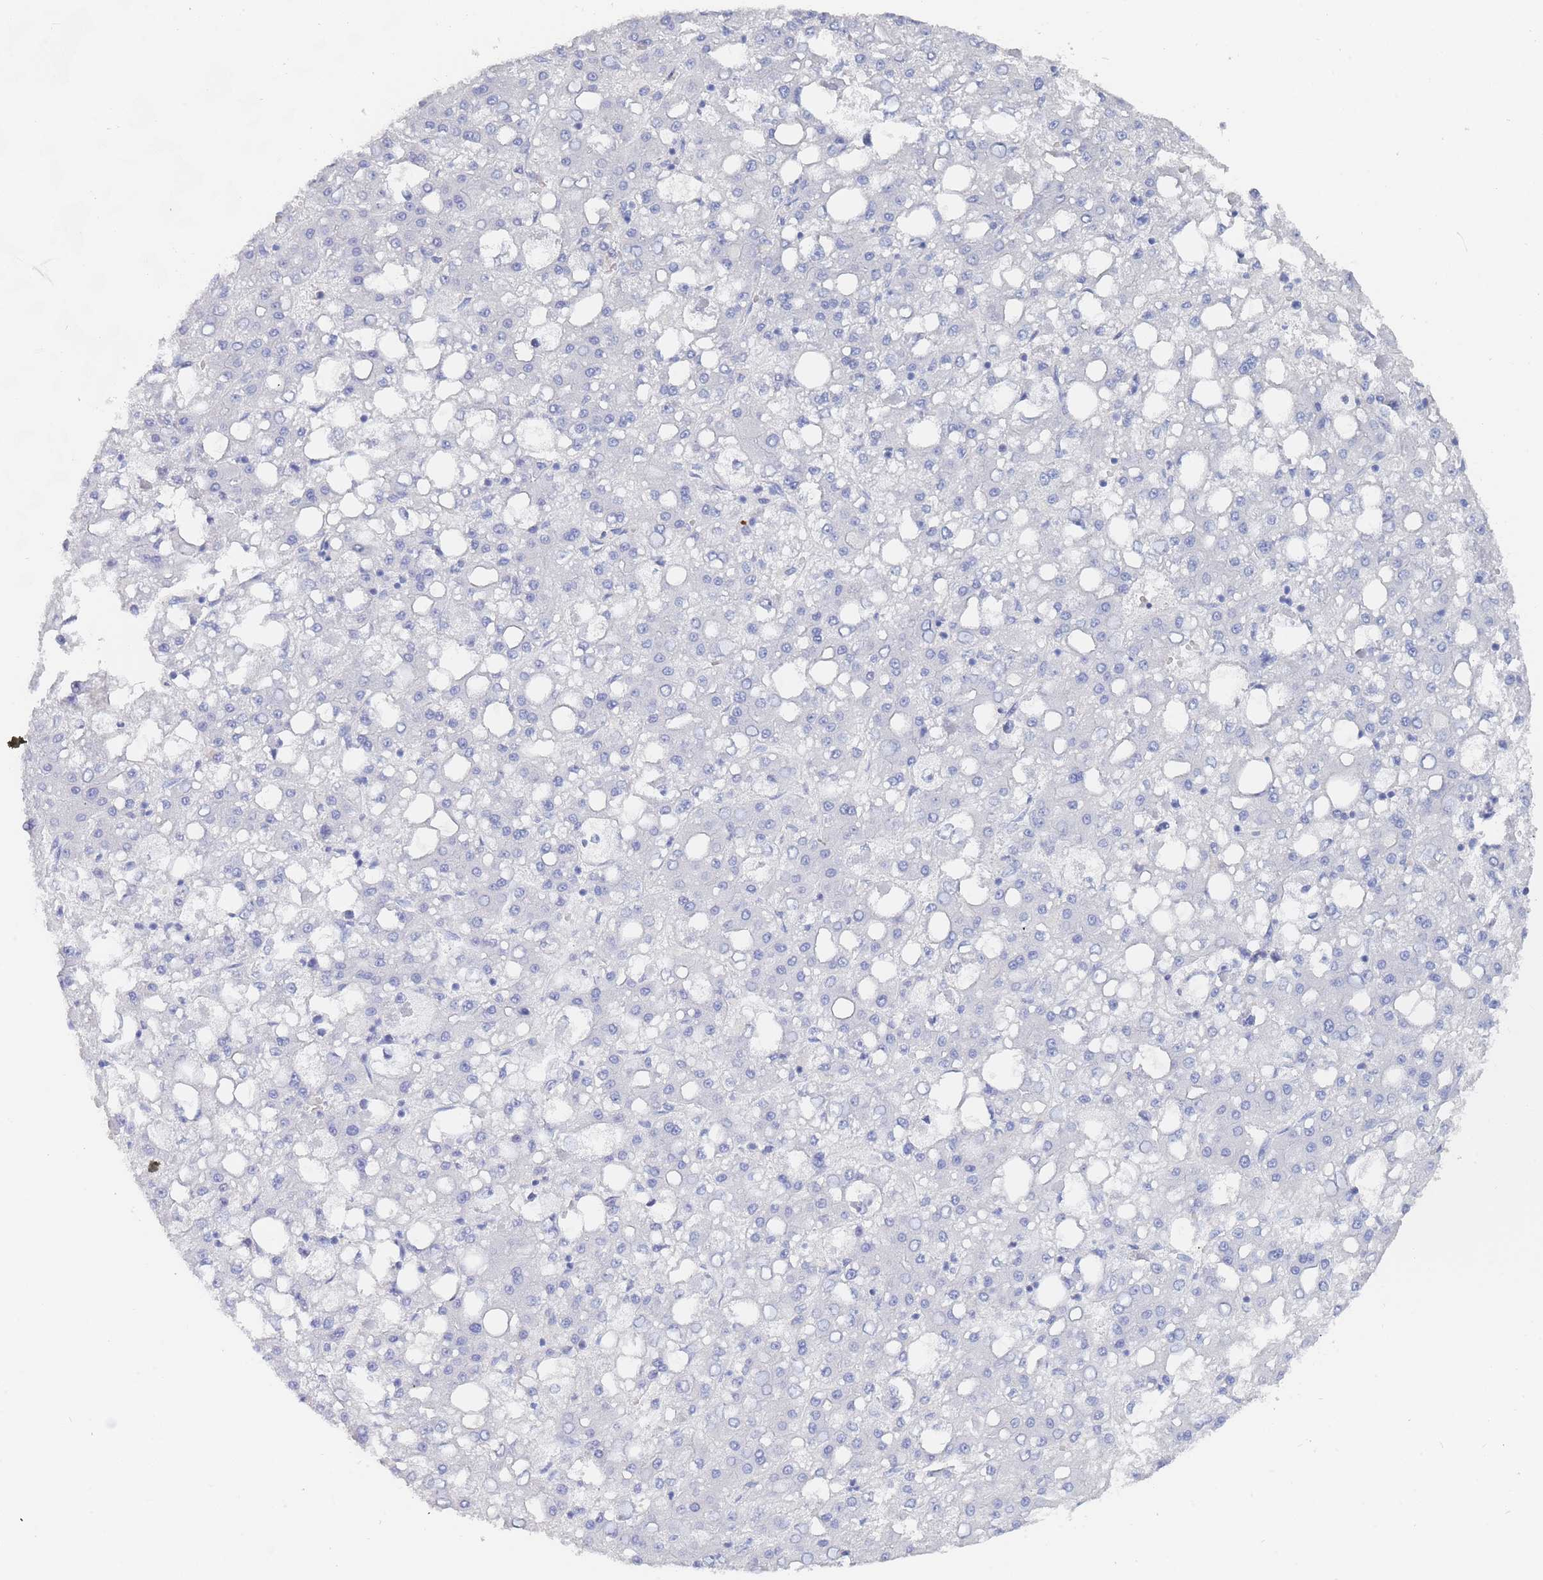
{"staining": {"intensity": "negative", "quantity": "none", "location": "none"}, "tissue": "liver cancer", "cell_type": "Tumor cells", "image_type": "cancer", "snomed": [{"axis": "morphology", "description": "Carcinoma, Hepatocellular, NOS"}, {"axis": "topography", "description": "Liver"}], "caption": "Tumor cells show no significant protein staining in liver hepatocellular carcinoma. Brightfield microscopy of immunohistochemistry stained with DAB (3,3'-diaminobenzidine) (brown) and hematoxylin (blue), captured at high magnification.", "gene": "SLC25A35", "patient": {"sex": "male", "age": 65}}